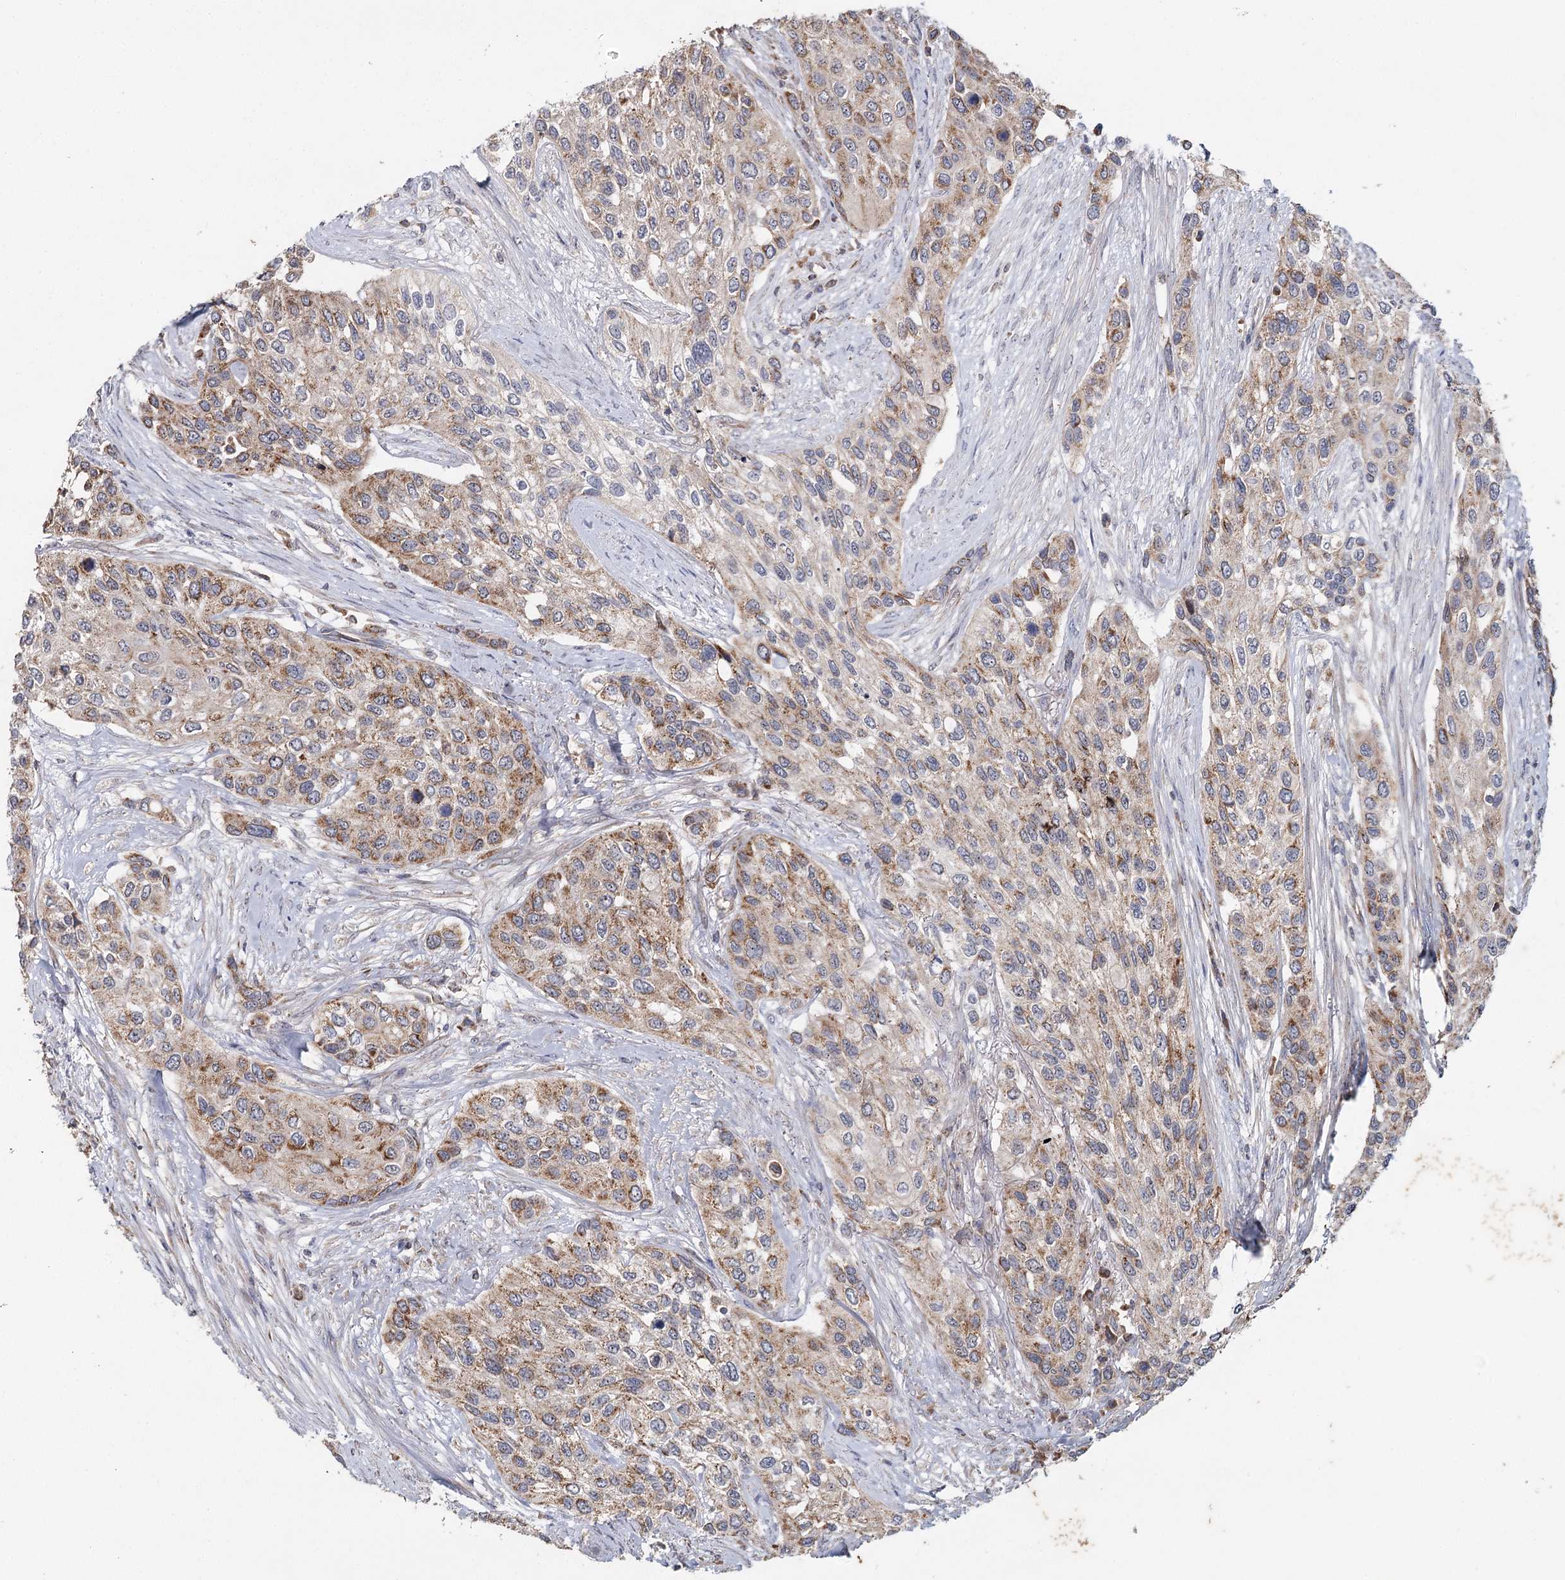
{"staining": {"intensity": "moderate", "quantity": ">75%", "location": "cytoplasmic/membranous"}, "tissue": "urothelial cancer", "cell_type": "Tumor cells", "image_type": "cancer", "snomed": [{"axis": "morphology", "description": "Normal tissue, NOS"}, {"axis": "morphology", "description": "Urothelial carcinoma, High grade"}, {"axis": "topography", "description": "Vascular tissue"}, {"axis": "topography", "description": "Urinary bladder"}], "caption": "This micrograph exhibits immunohistochemistry staining of urothelial cancer, with medium moderate cytoplasmic/membranous positivity in approximately >75% of tumor cells.", "gene": "MRPL44", "patient": {"sex": "female", "age": 56}}